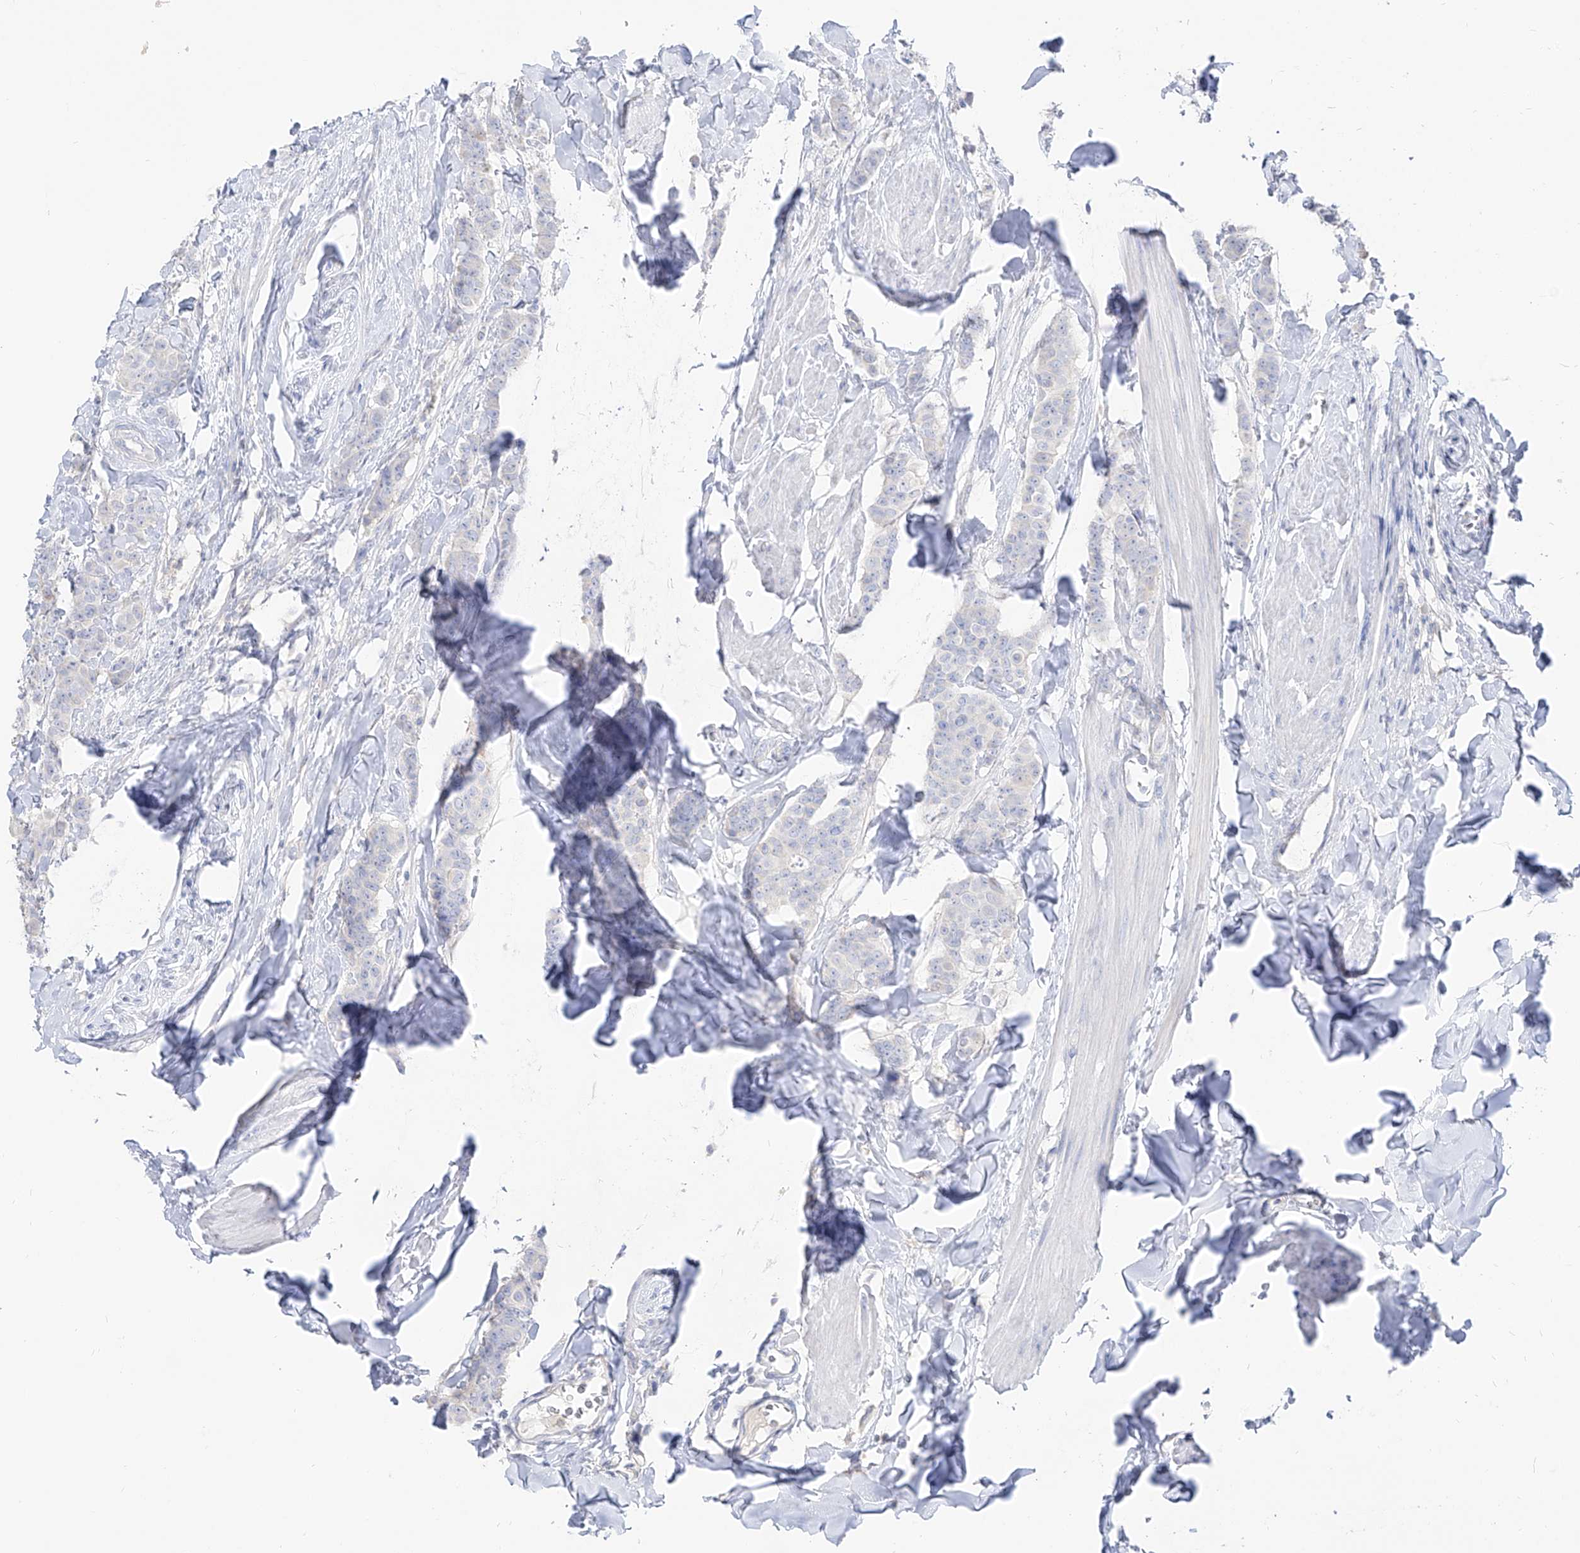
{"staining": {"intensity": "negative", "quantity": "none", "location": "none"}, "tissue": "breast cancer", "cell_type": "Tumor cells", "image_type": "cancer", "snomed": [{"axis": "morphology", "description": "Duct carcinoma"}, {"axis": "topography", "description": "Breast"}], "caption": "The immunohistochemistry image has no significant expression in tumor cells of breast cancer tissue.", "gene": "RBFOX3", "patient": {"sex": "female", "age": 40}}